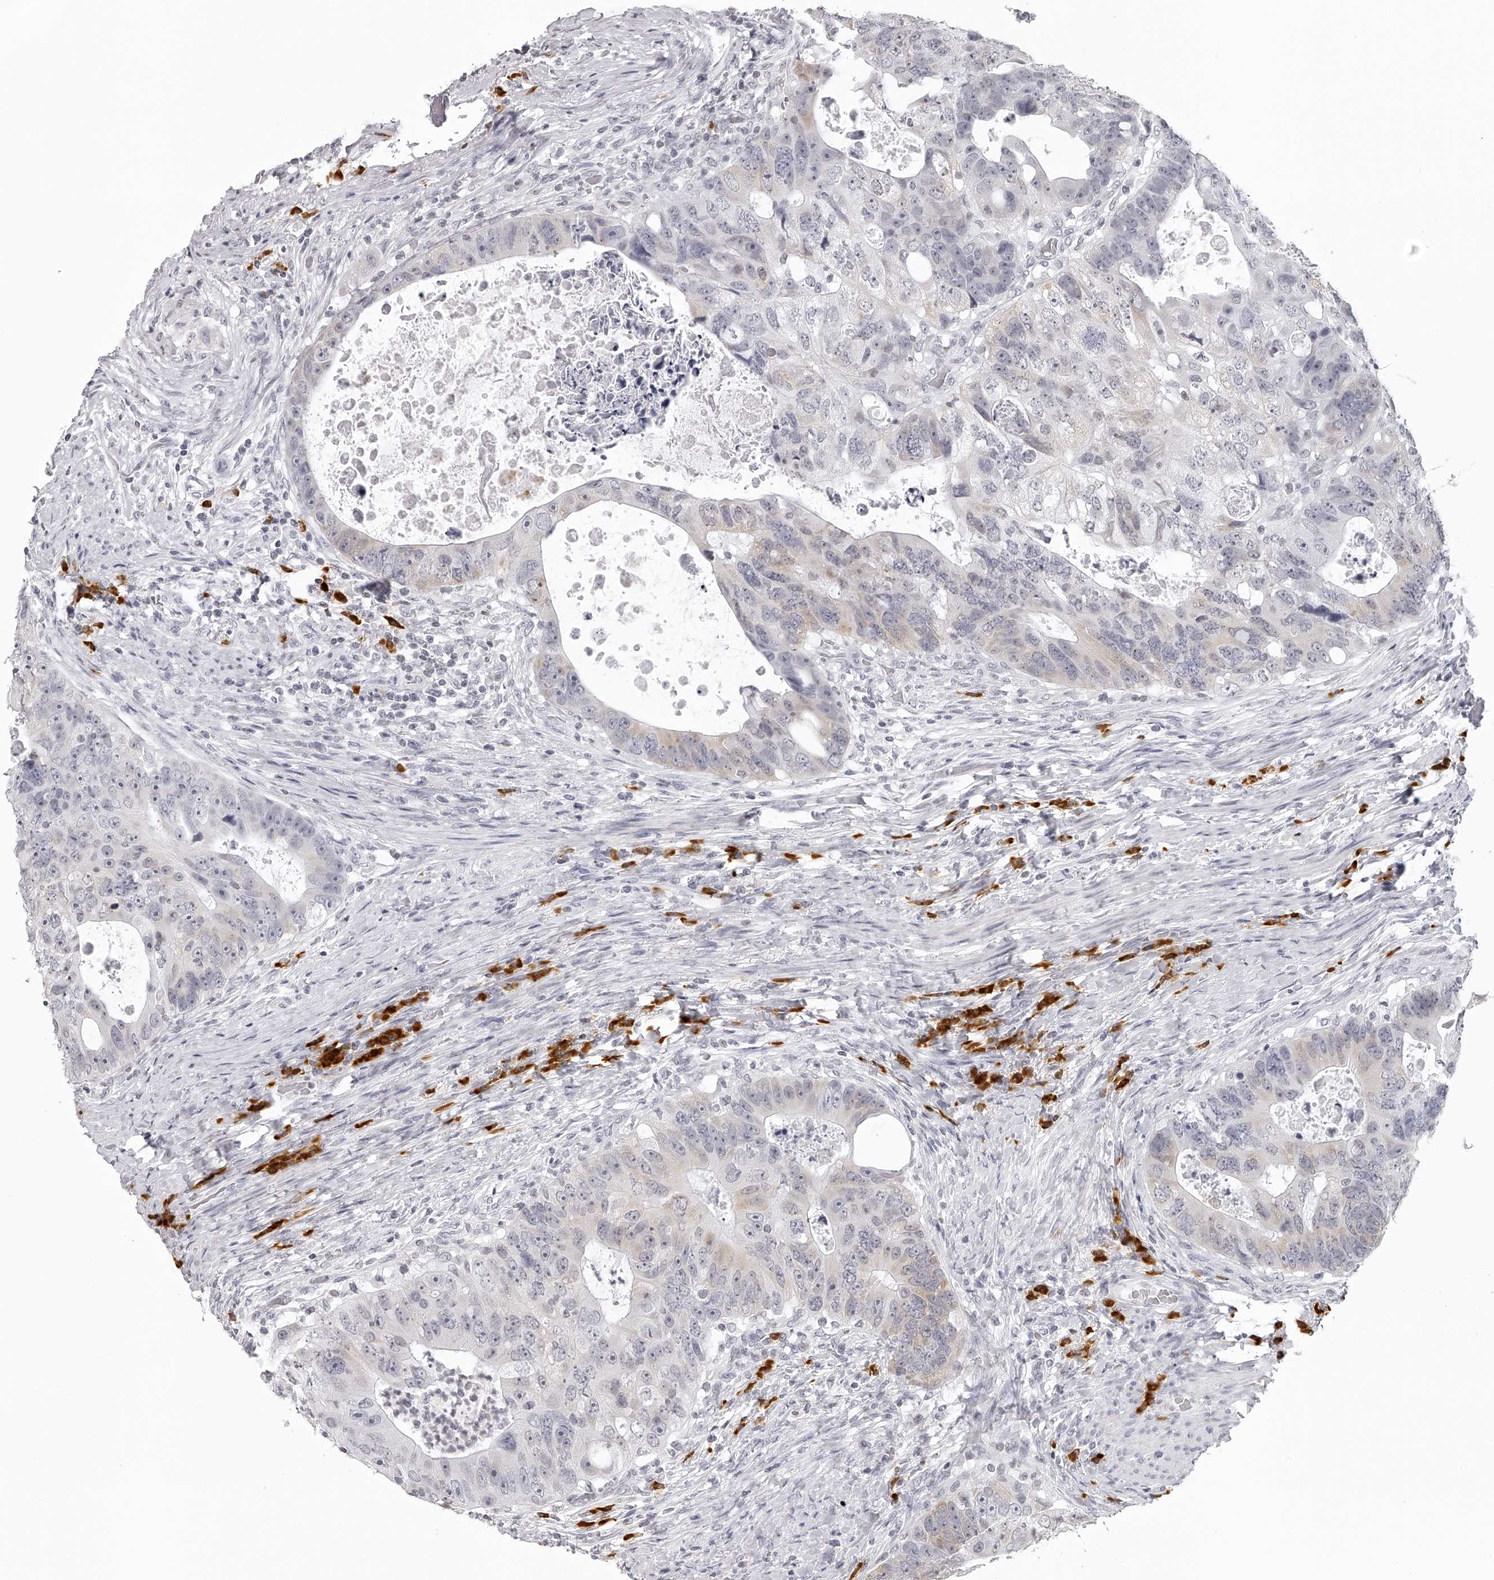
{"staining": {"intensity": "weak", "quantity": "25%-75%", "location": "cytoplasmic/membranous"}, "tissue": "colorectal cancer", "cell_type": "Tumor cells", "image_type": "cancer", "snomed": [{"axis": "morphology", "description": "Adenocarcinoma, NOS"}, {"axis": "topography", "description": "Rectum"}], "caption": "The micrograph demonstrates immunohistochemical staining of colorectal adenocarcinoma. There is weak cytoplasmic/membranous staining is appreciated in approximately 25%-75% of tumor cells.", "gene": "SEC11C", "patient": {"sex": "male", "age": 59}}